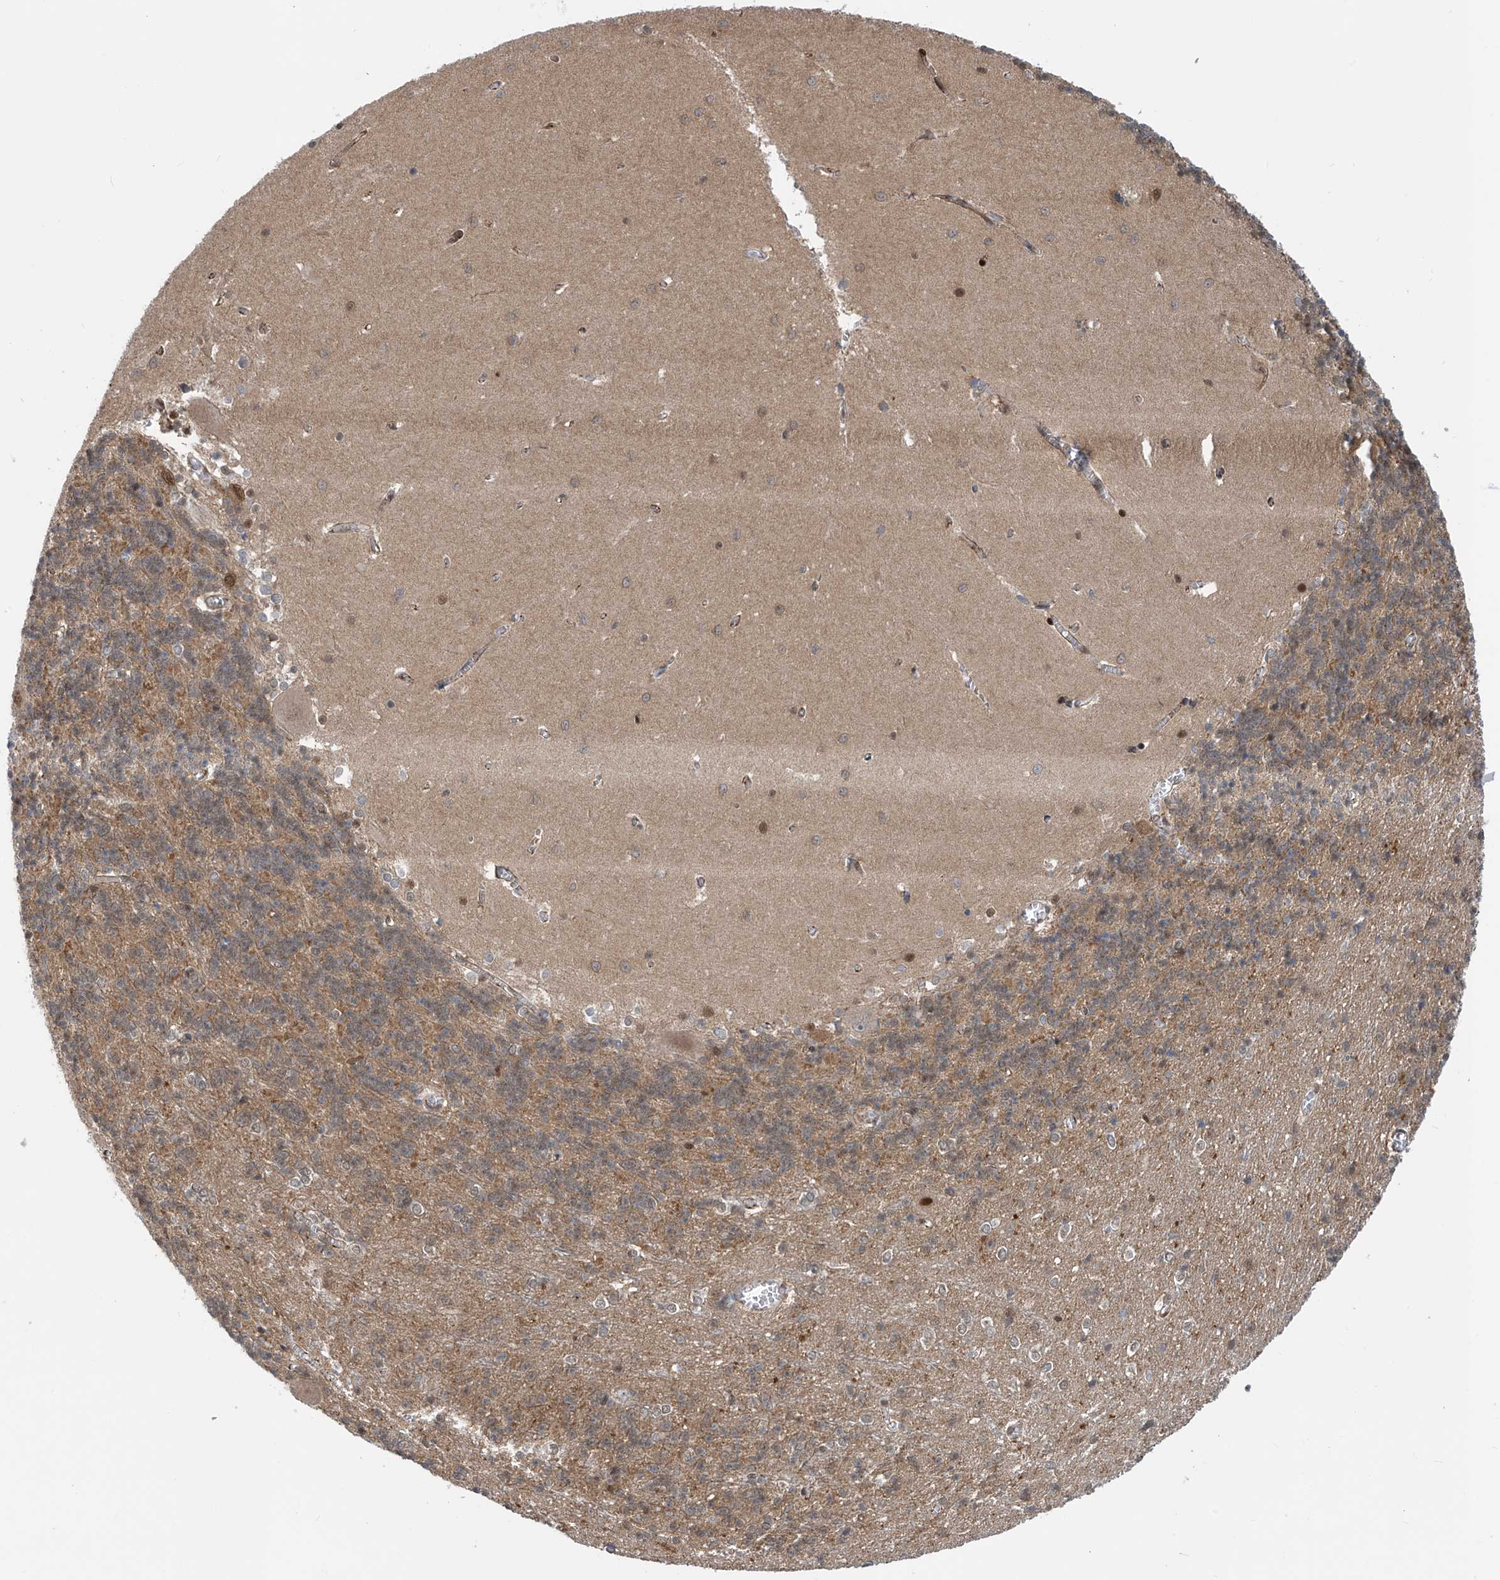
{"staining": {"intensity": "moderate", "quantity": "25%-75%", "location": "cytoplasmic/membranous"}, "tissue": "cerebellum", "cell_type": "Cells in granular layer", "image_type": "normal", "snomed": [{"axis": "morphology", "description": "Normal tissue, NOS"}, {"axis": "topography", "description": "Cerebellum"}], "caption": "A brown stain highlights moderate cytoplasmic/membranous staining of a protein in cells in granular layer of unremarkable cerebellum.", "gene": "LAGE3", "patient": {"sex": "male", "age": 37}}